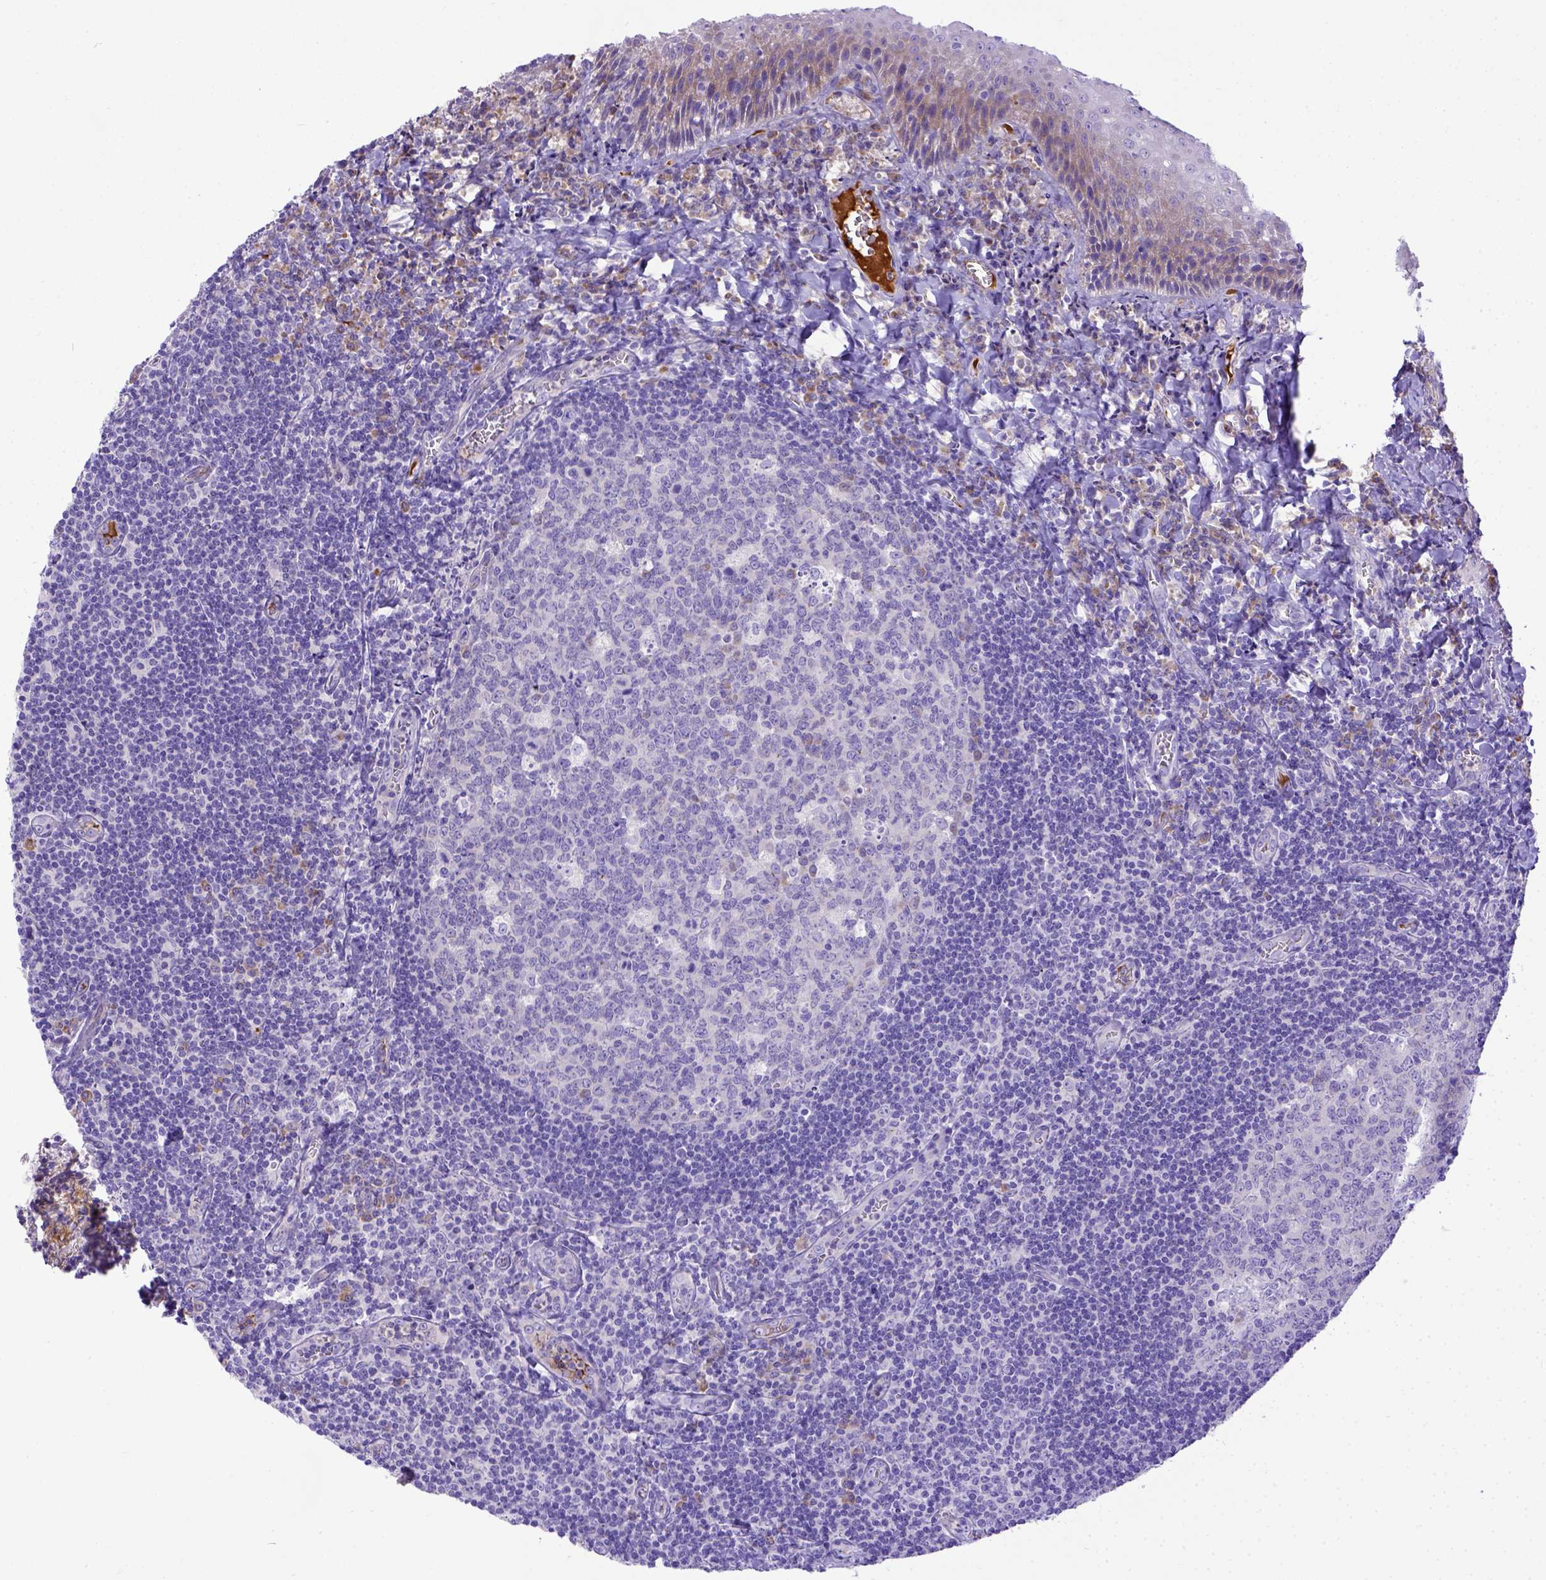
{"staining": {"intensity": "negative", "quantity": "none", "location": "none"}, "tissue": "tonsil", "cell_type": "Germinal center cells", "image_type": "normal", "snomed": [{"axis": "morphology", "description": "Normal tissue, NOS"}, {"axis": "morphology", "description": "Inflammation, NOS"}, {"axis": "topography", "description": "Tonsil"}], "caption": "Immunohistochemistry (IHC) photomicrograph of unremarkable human tonsil stained for a protein (brown), which exhibits no expression in germinal center cells.", "gene": "CFAP300", "patient": {"sex": "female", "age": 31}}